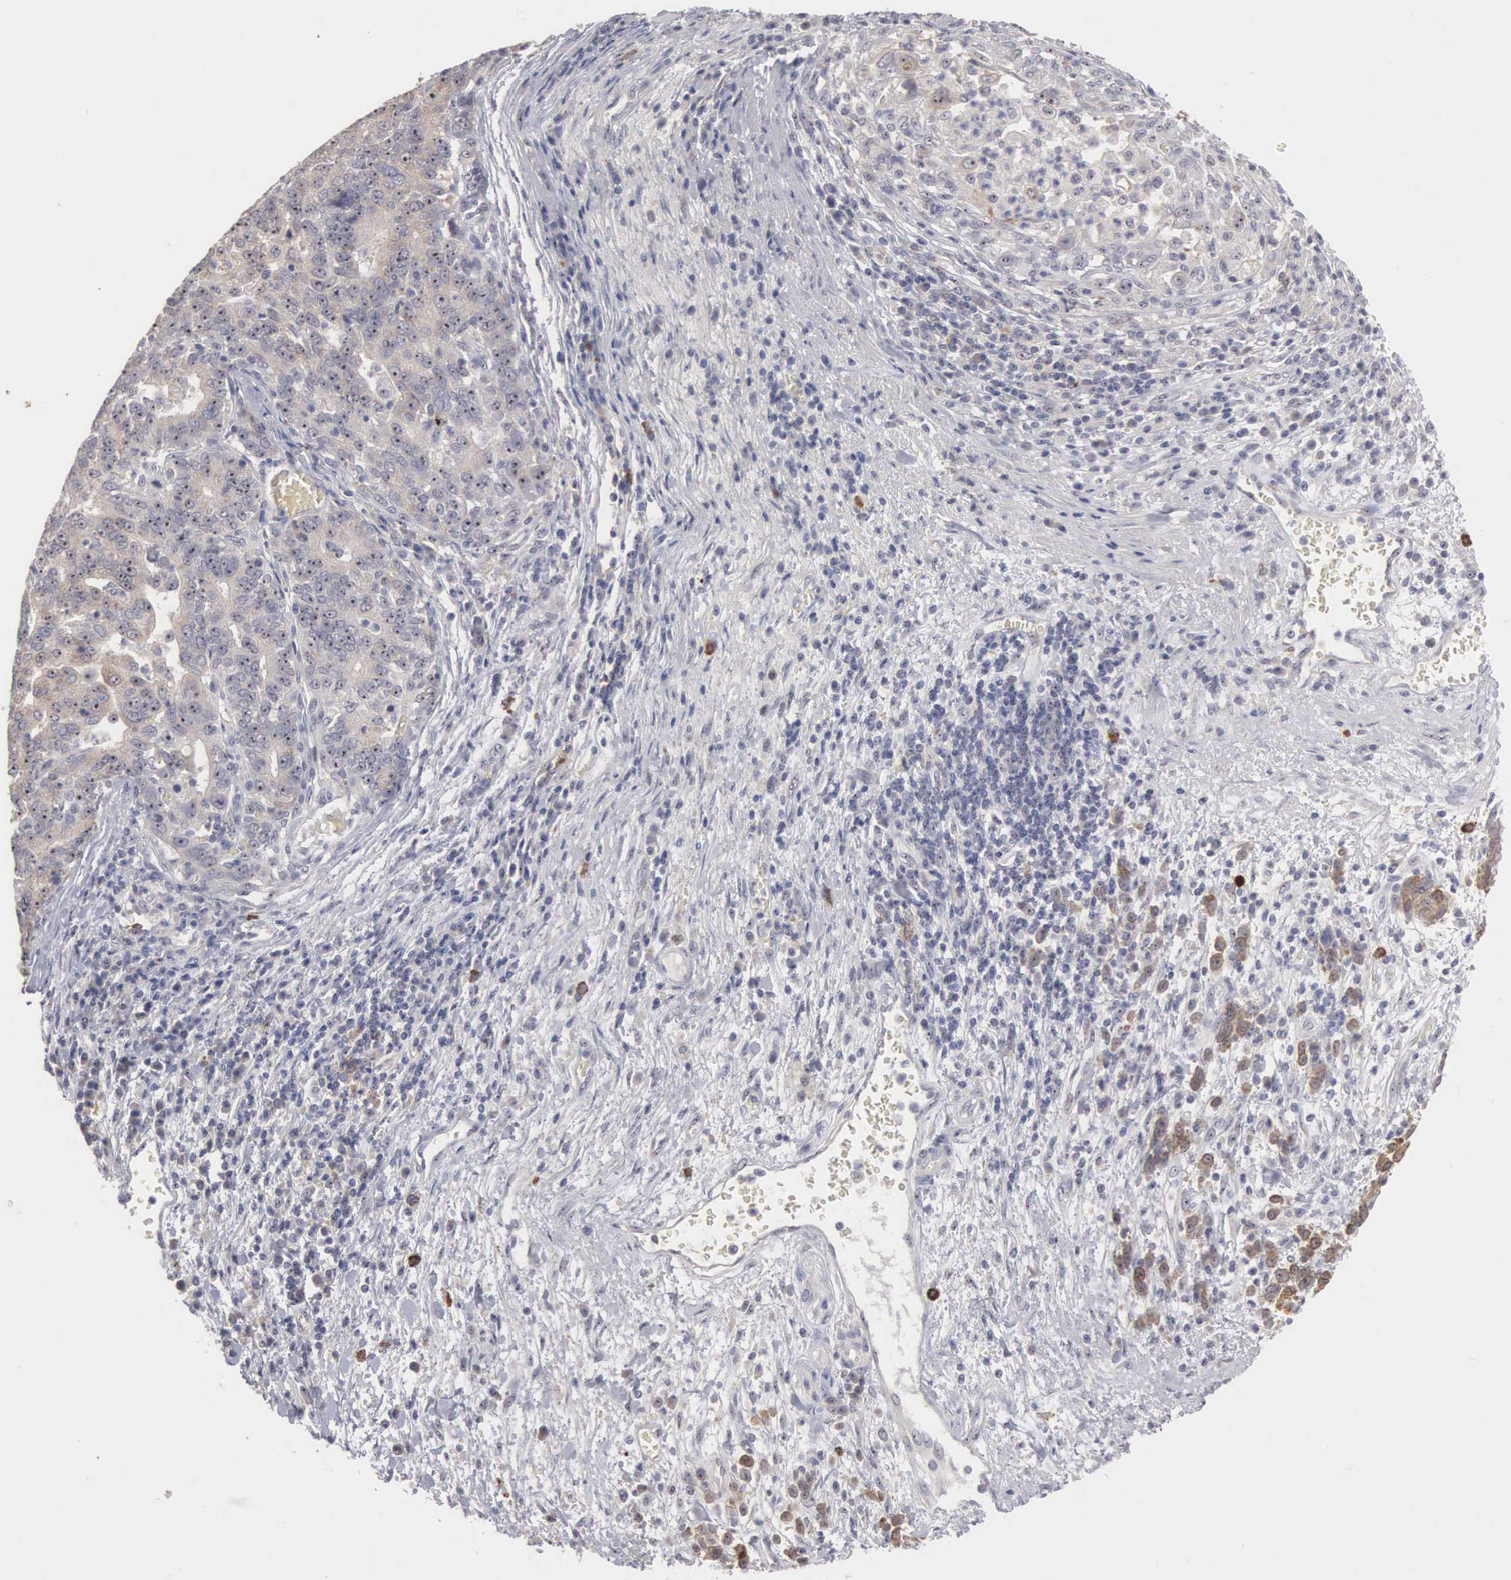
{"staining": {"intensity": "weak", "quantity": ">75%", "location": "cytoplasmic/membranous,nuclear"}, "tissue": "stomach cancer", "cell_type": "Tumor cells", "image_type": "cancer", "snomed": [{"axis": "morphology", "description": "Adenocarcinoma, NOS"}, {"axis": "topography", "description": "Stomach, upper"}], "caption": "Stomach adenocarcinoma stained for a protein shows weak cytoplasmic/membranous and nuclear positivity in tumor cells.", "gene": "AMN", "patient": {"sex": "female", "age": 50}}